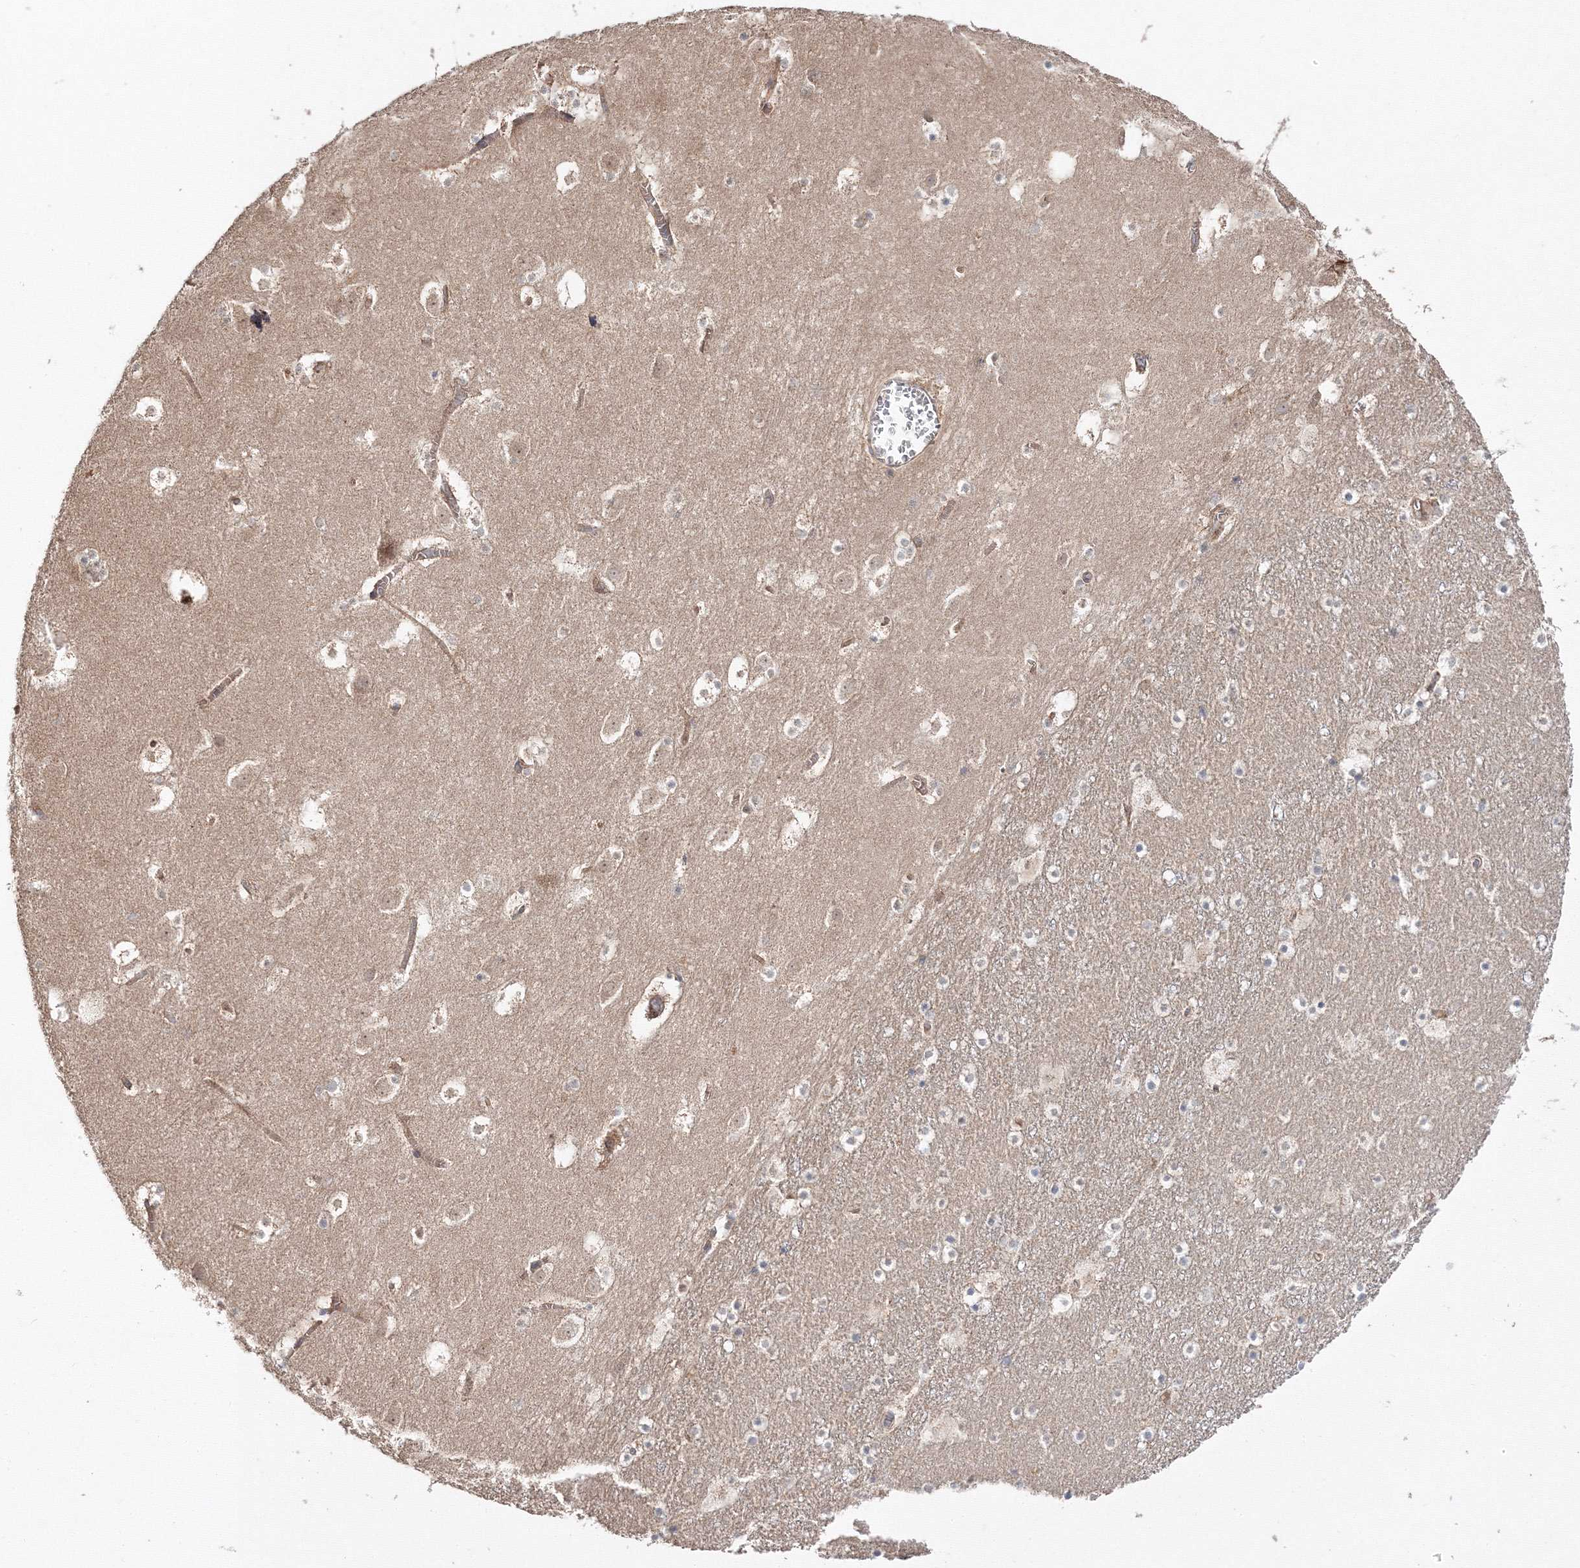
{"staining": {"intensity": "weak", "quantity": "<25%", "location": "cytoplasmic/membranous"}, "tissue": "caudate", "cell_type": "Glial cells", "image_type": "normal", "snomed": [{"axis": "morphology", "description": "Normal tissue, NOS"}, {"axis": "topography", "description": "Lateral ventricle wall"}], "caption": "Caudate stained for a protein using immunohistochemistry reveals no expression glial cells.", "gene": "DDO", "patient": {"sex": "male", "age": 45}}